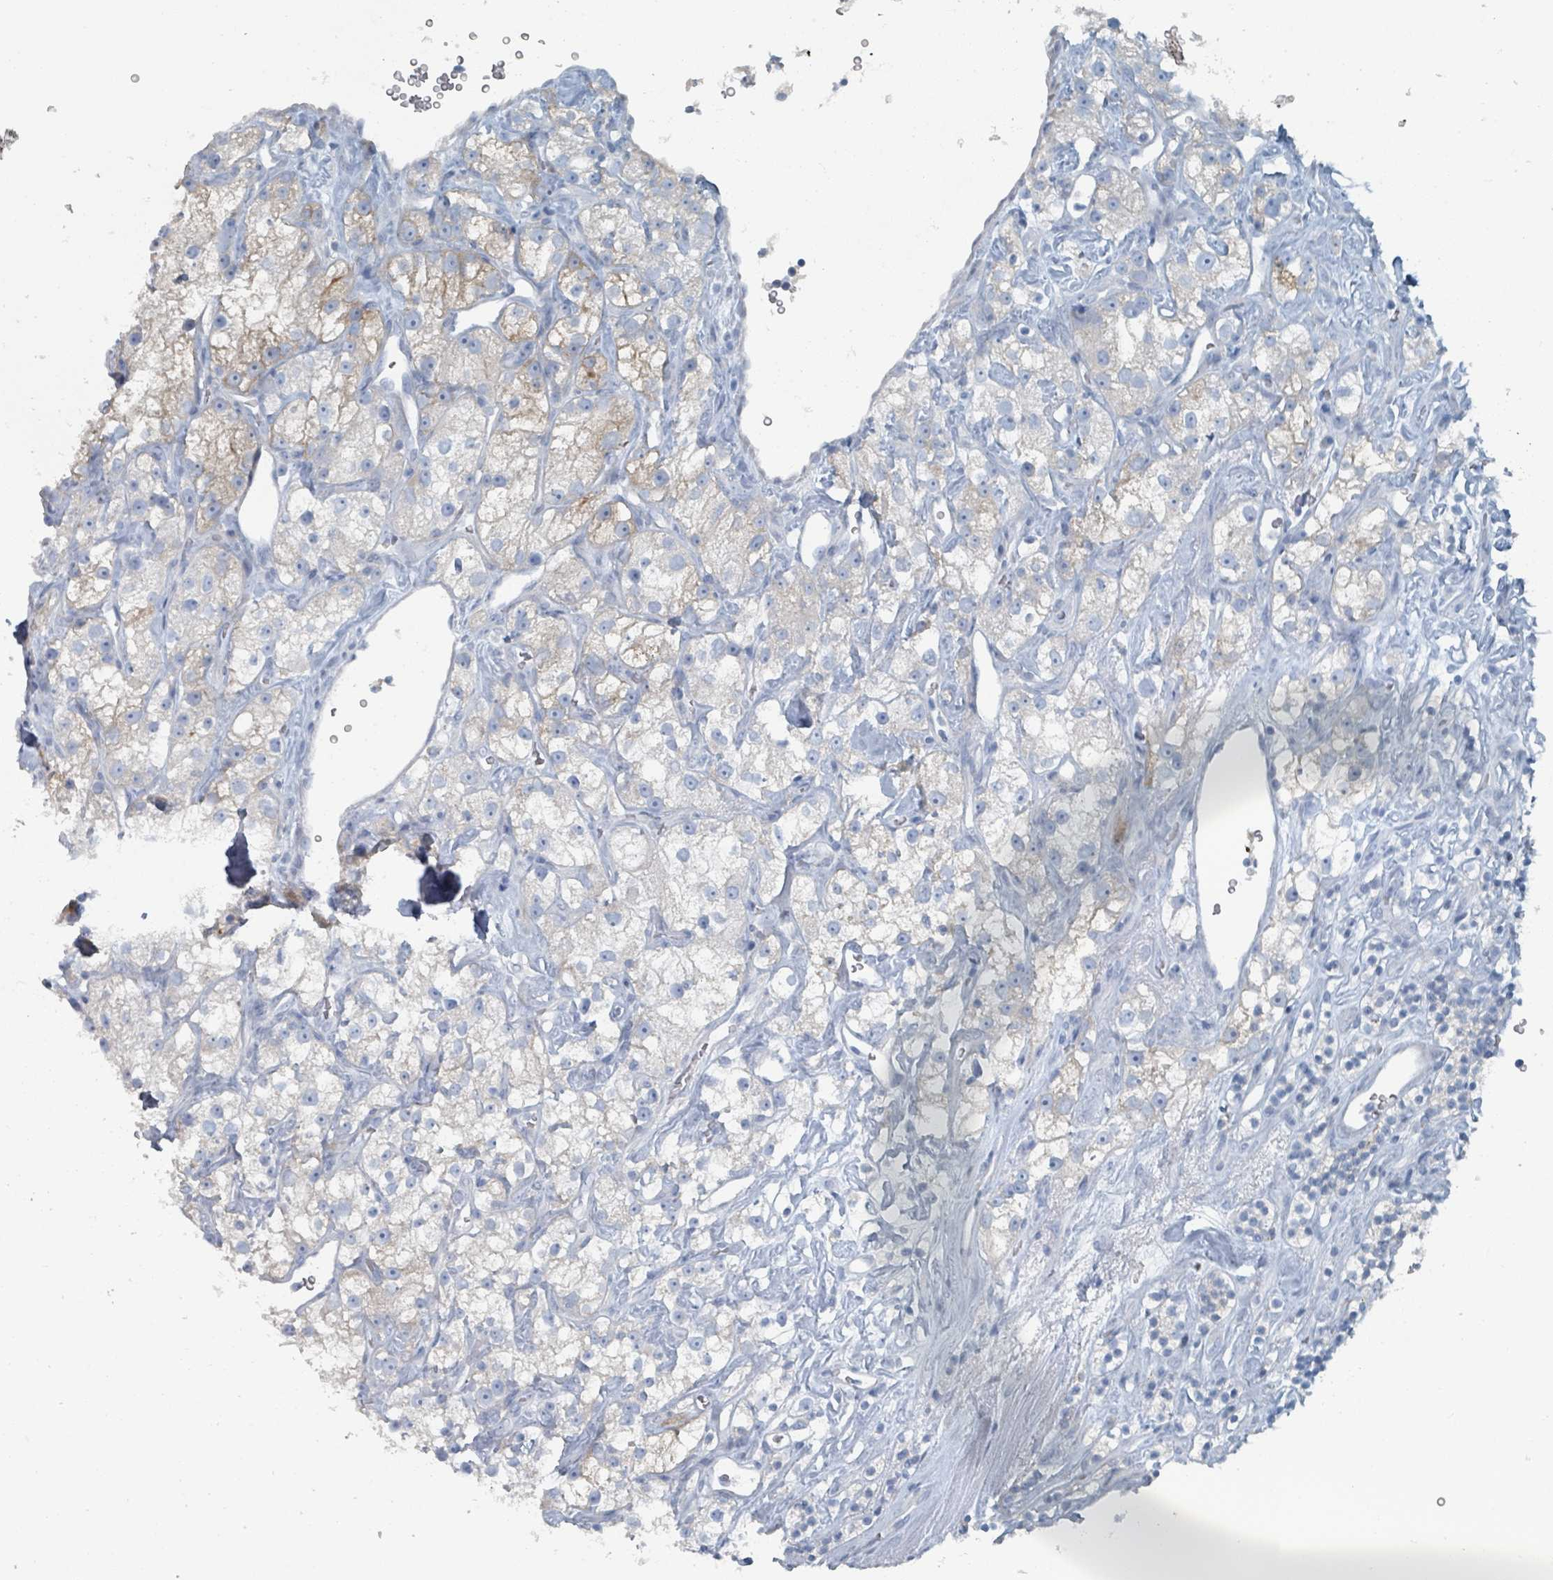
{"staining": {"intensity": "weak", "quantity": "<25%", "location": "cytoplasmic/membranous"}, "tissue": "renal cancer", "cell_type": "Tumor cells", "image_type": "cancer", "snomed": [{"axis": "morphology", "description": "Adenocarcinoma, NOS"}, {"axis": "topography", "description": "Kidney"}], "caption": "Immunohistochemistry (IHC) of human renal adenocarcinoma reveals no staining in tumor cells.", "gene": "GAMT", "patient": {"sex": "male", "age": 77}}